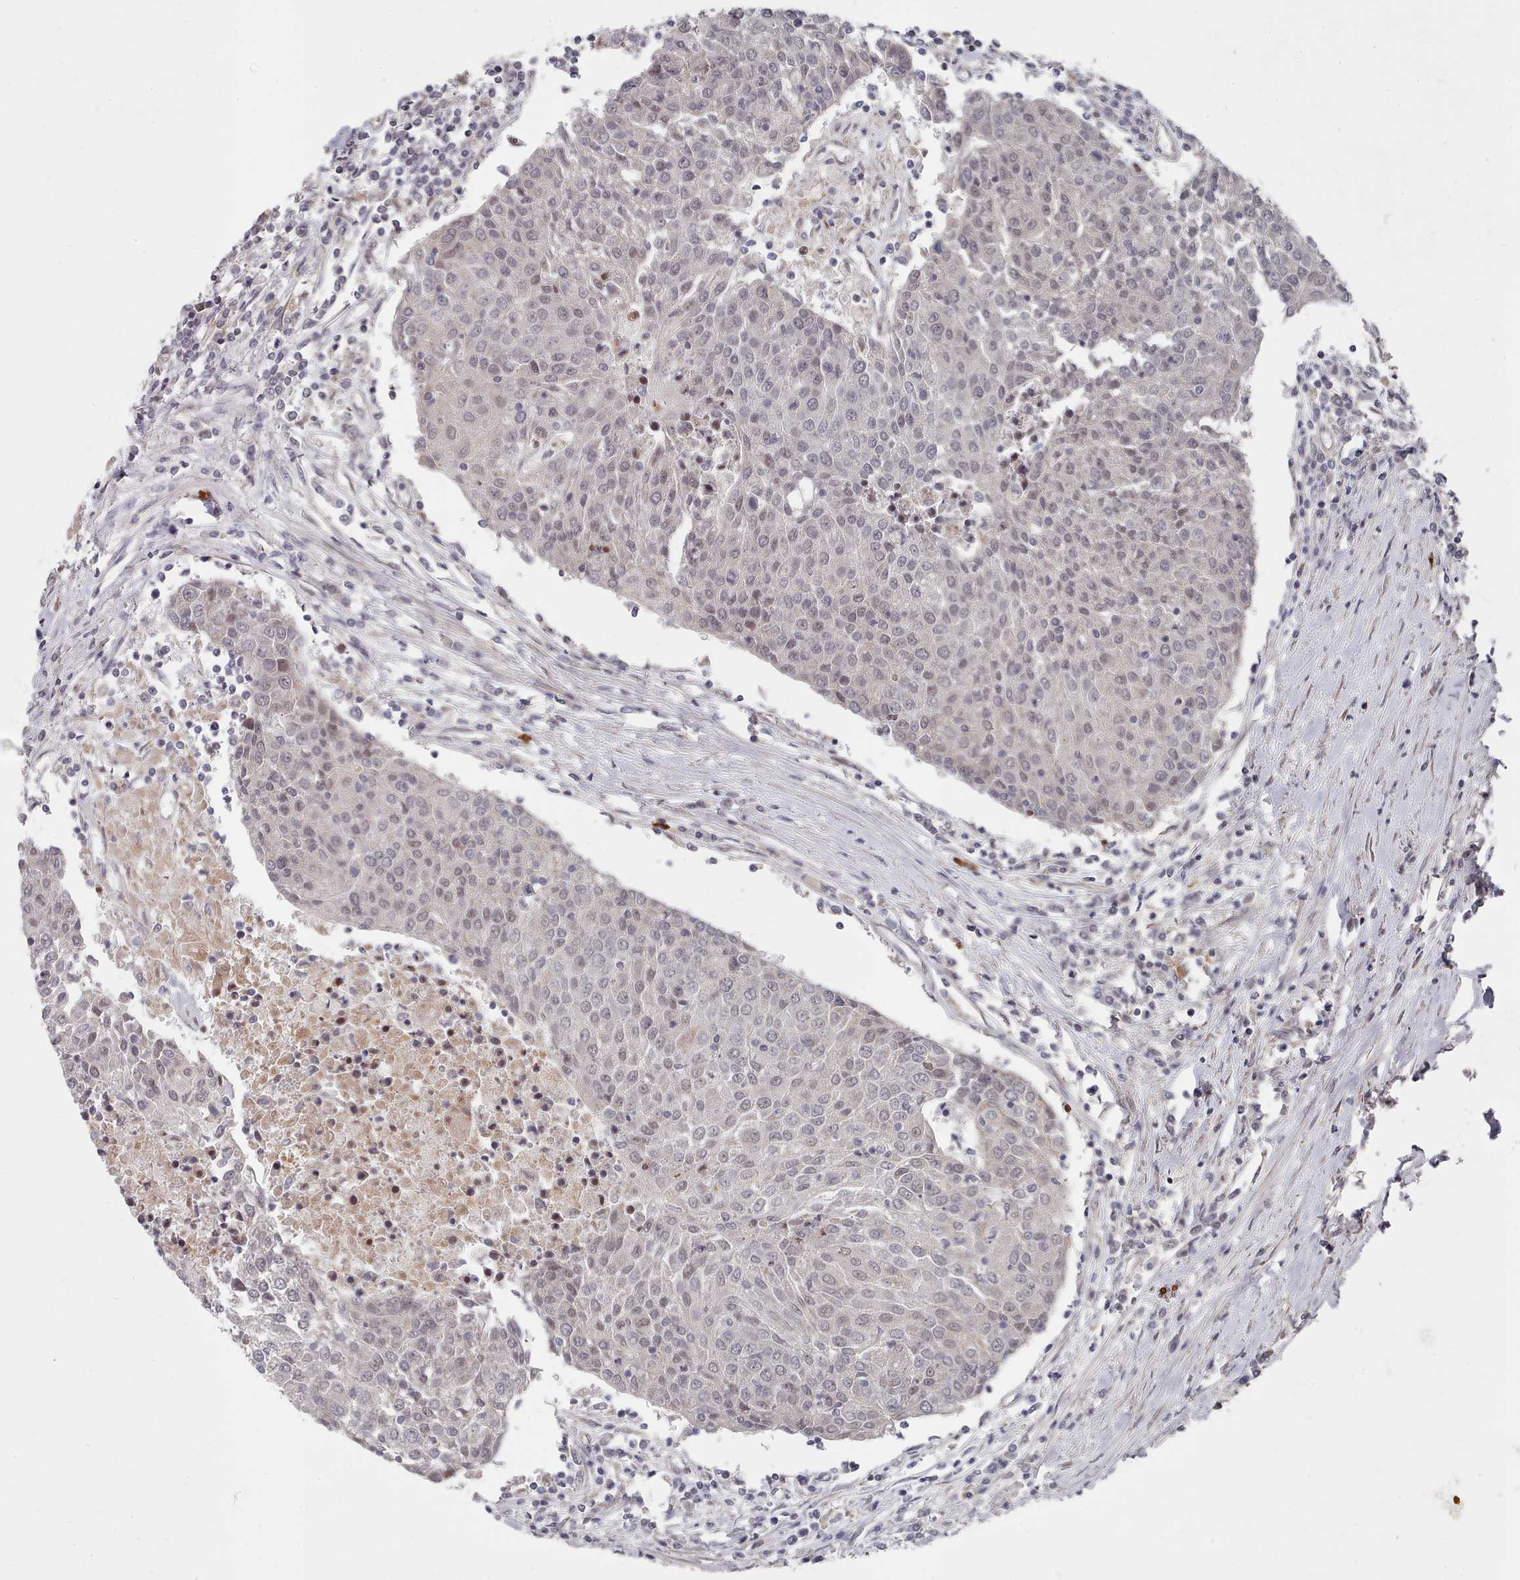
{"staining": {"intensity": "negative", "quantity": "none", "location": "none"}, "tissue": "urothelial cancer", "cell_type": "Tumor cells", "image_type": "cancer", "snomed": [{"axis": "morphology", "description": "Urothelial carcinoma, High grade"}, {"axis": "topography", "description": "Urinary bladder"}], "caption": "Tumor cells show no significant expression in high-grade urothelial carcinoma. (Stains: DAB IHC with hematoxylin counter stain, Microscopy: brightfield microscopy at high magnification).", "gene": "CPSF4", "patient": {"sex": "female", "age": 85}}